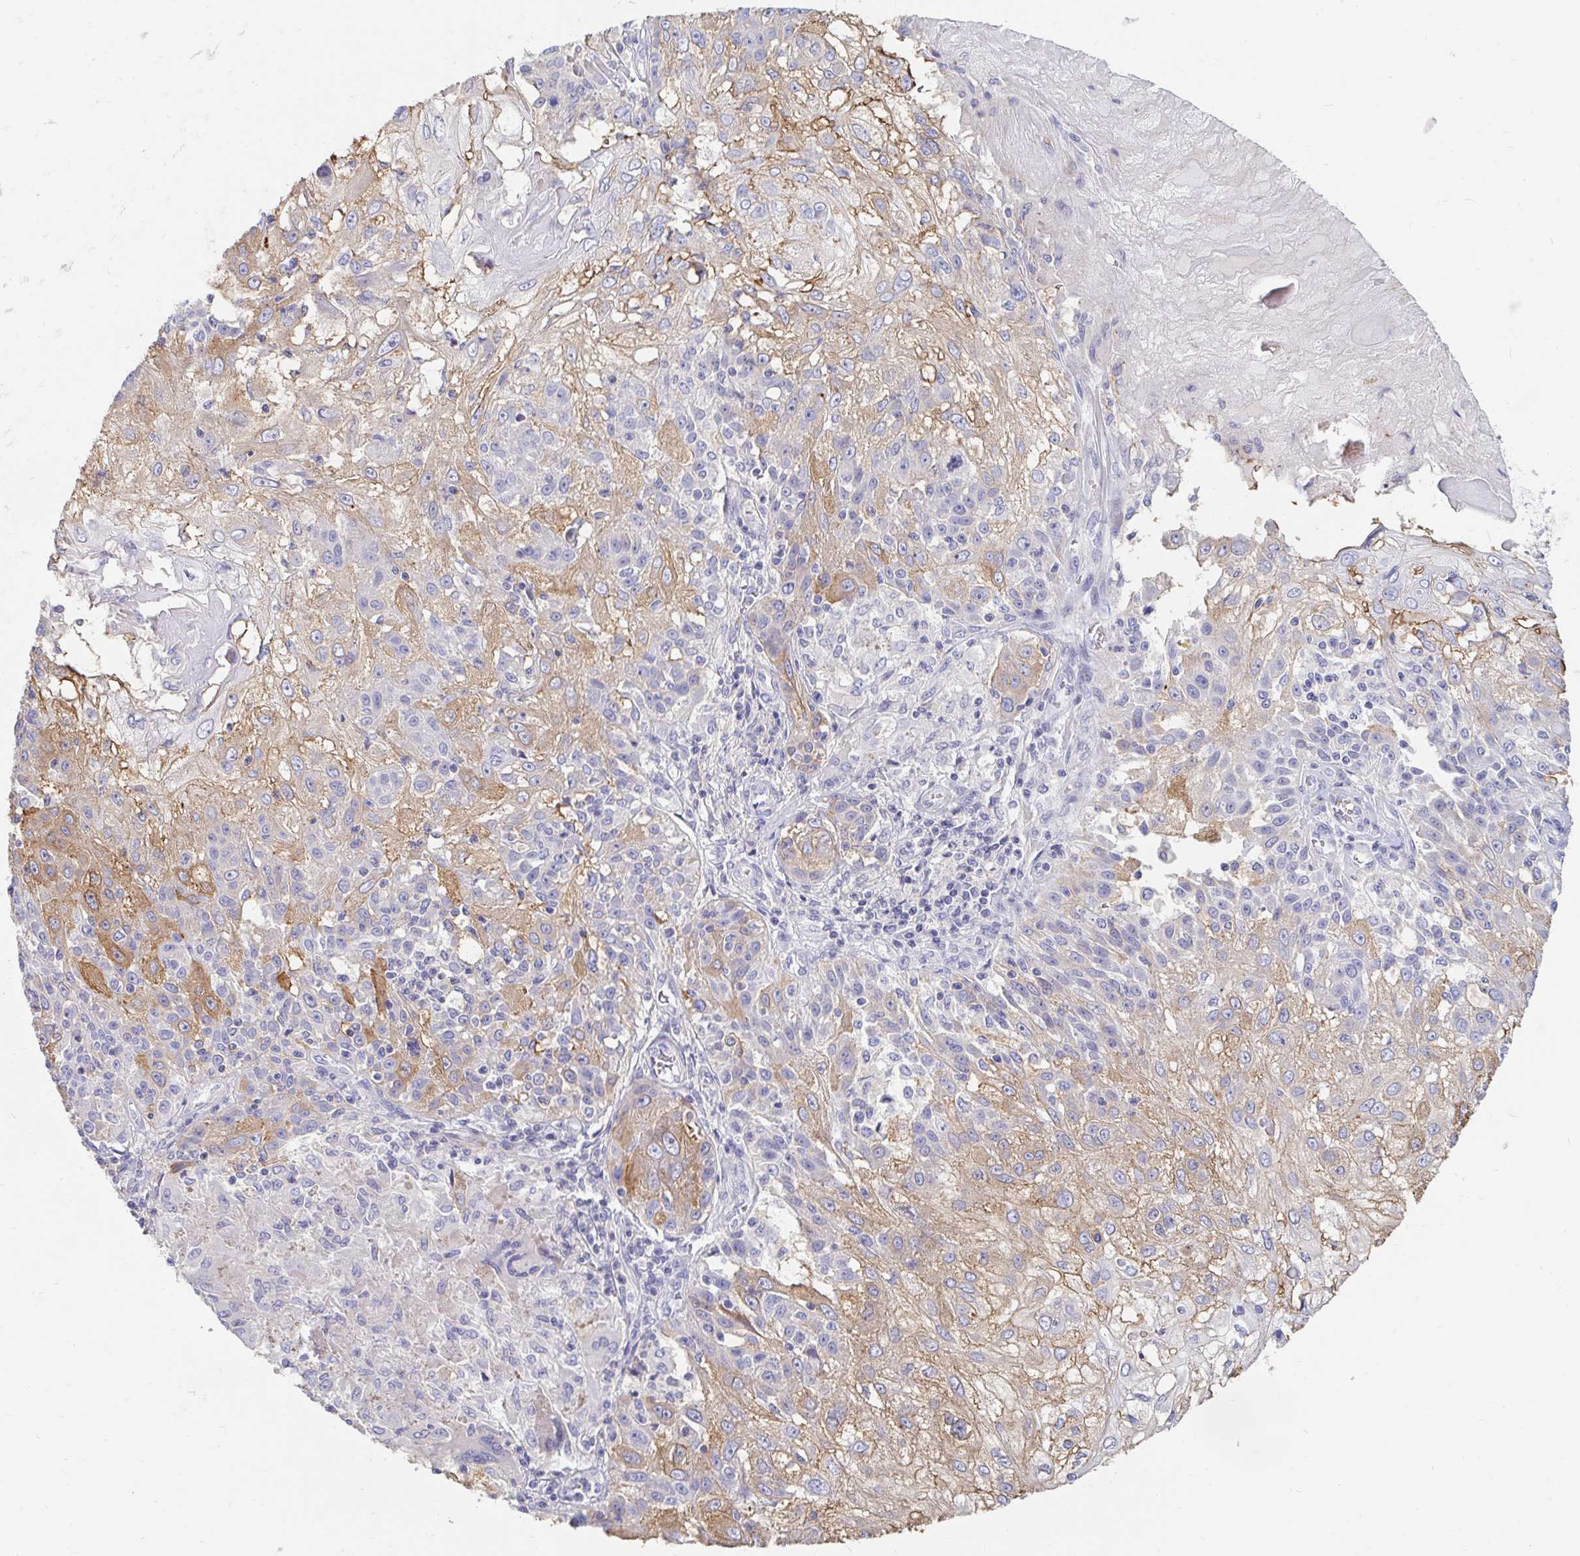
{"staining": {"intensity": "moderate", "quantity": "<25%", "location": "cytoplasmic/membranous"}, "tissue": "skin cancer", "cell_type": "Tumor cells", "image_type": "cancer", "snomed": [{"axis": "morphology", "description": "Normal tissue, NOS"}, {"axis": "morphology", "description": "Squamous cell carcinoma, NOS"}, {"axis": "topography", "description": "Skin"}], "caption": "An immunohistochemistry histopathology image of tumor tissue is shown. Protein staining in brown shows moderate cytoplasmic/membranous positivity in skin cancer (squamous cell carcinoma) within tumor cells. The staining was performed using DAB (3,3'-diaminobenzidine) to visualize the protein expression in brown, while the nuclei were stained in blue with hematoxylin (Magnification: 20x).", "gene": "MYLK2", "patient": {"sex": "female", "age": 83}}